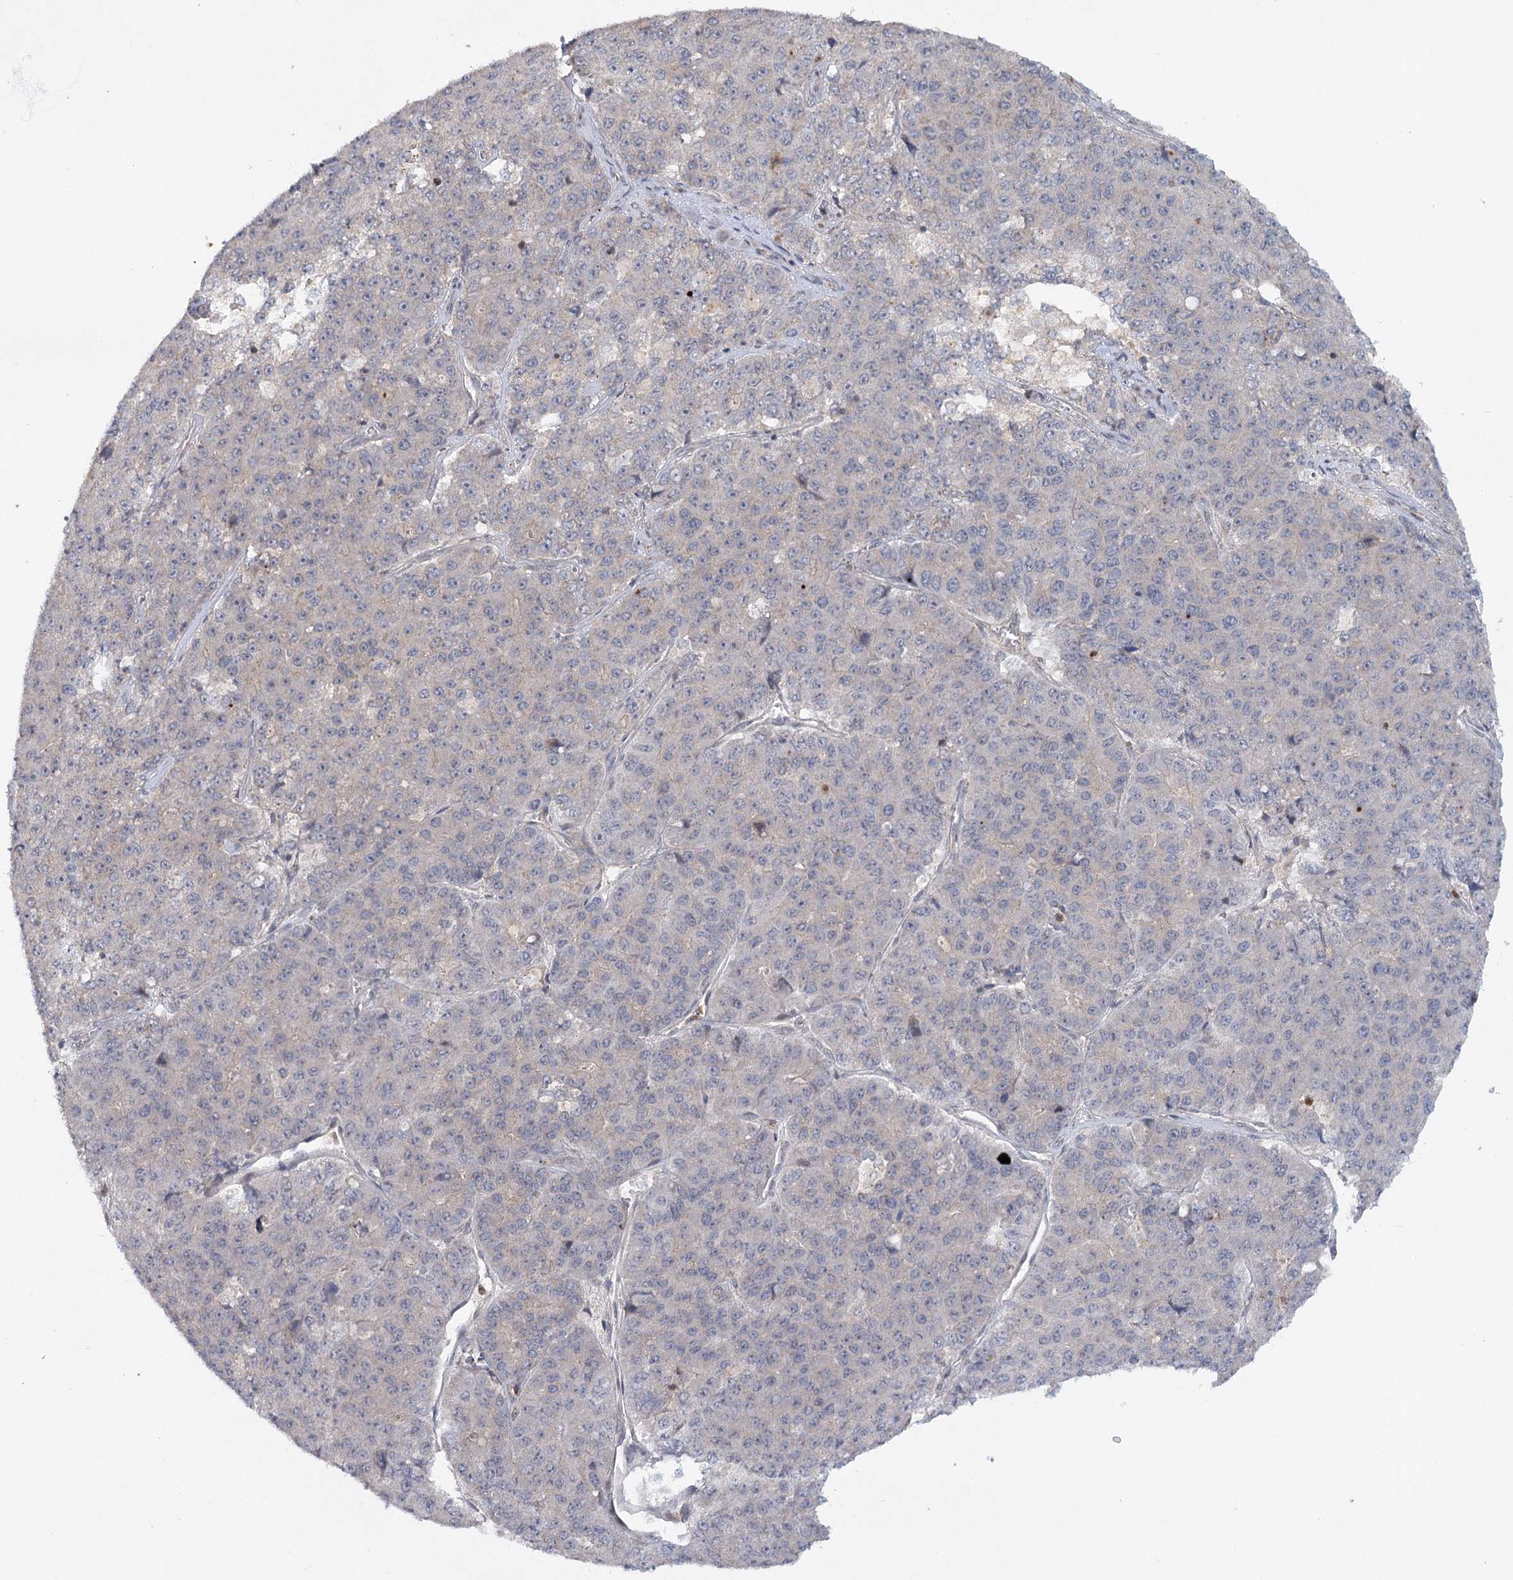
{"staining": {"intensity": "negative", "quantity": "none", "location": "none"}, "tissue": "pancreatic cancer", "cell_type": "Tumor cells", "image_type": "cancer", "snomed": [{"axis": "morphology", "description": "Adenocarcinoma, NOS"}, {"axis": "topography", "description": "Pancreas"}], "caption": "A micrograph of human adenocarcinoma (pancreatic) is negative for staining in tumor cells. (Immunohistochemistry, brightfield microscopy, high magnification).", "gene": "MAP3K13", "patient": {"sex": "male", "age": 50}}